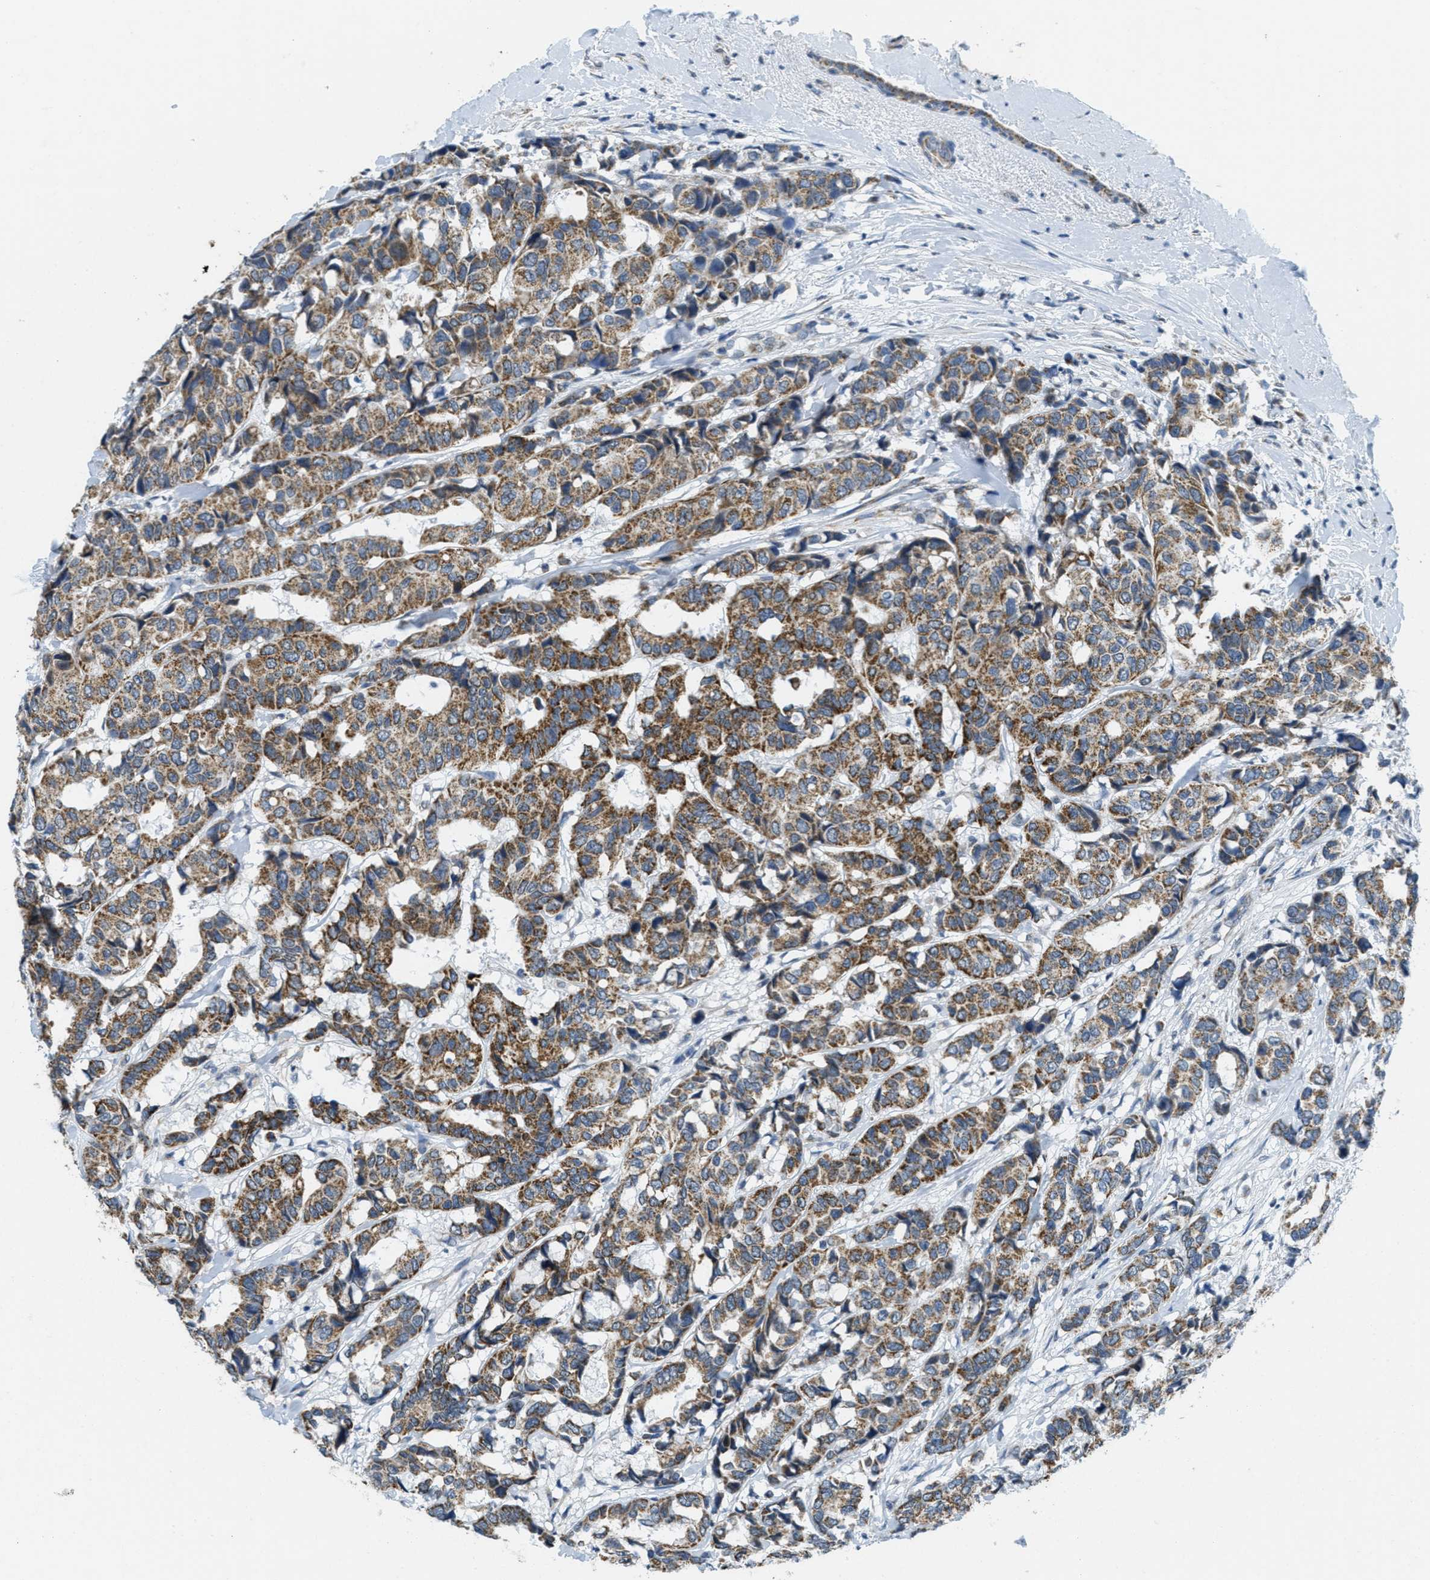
{"staining": {"intensity": "moderate", "quantity": ">75%", "location": "cytoplasmic/membranous"}, "tissue": "breast cancer", "cell_type": "Tumor cells", "image_type": "cancer", "snomed": [{"axis": "morphology", "description": "Duct carcinoma"}, {"axis": "topography", "description": "Breast"}], "caption": "Protein staining of breast cancer (infiltrating ductal carcinoma) tissue shows moderate cytoplasmic/membranous staining in about >75% of tumor cells.", "gene": "TOMM70", "patient": {"sex": "female", "age": 87}}